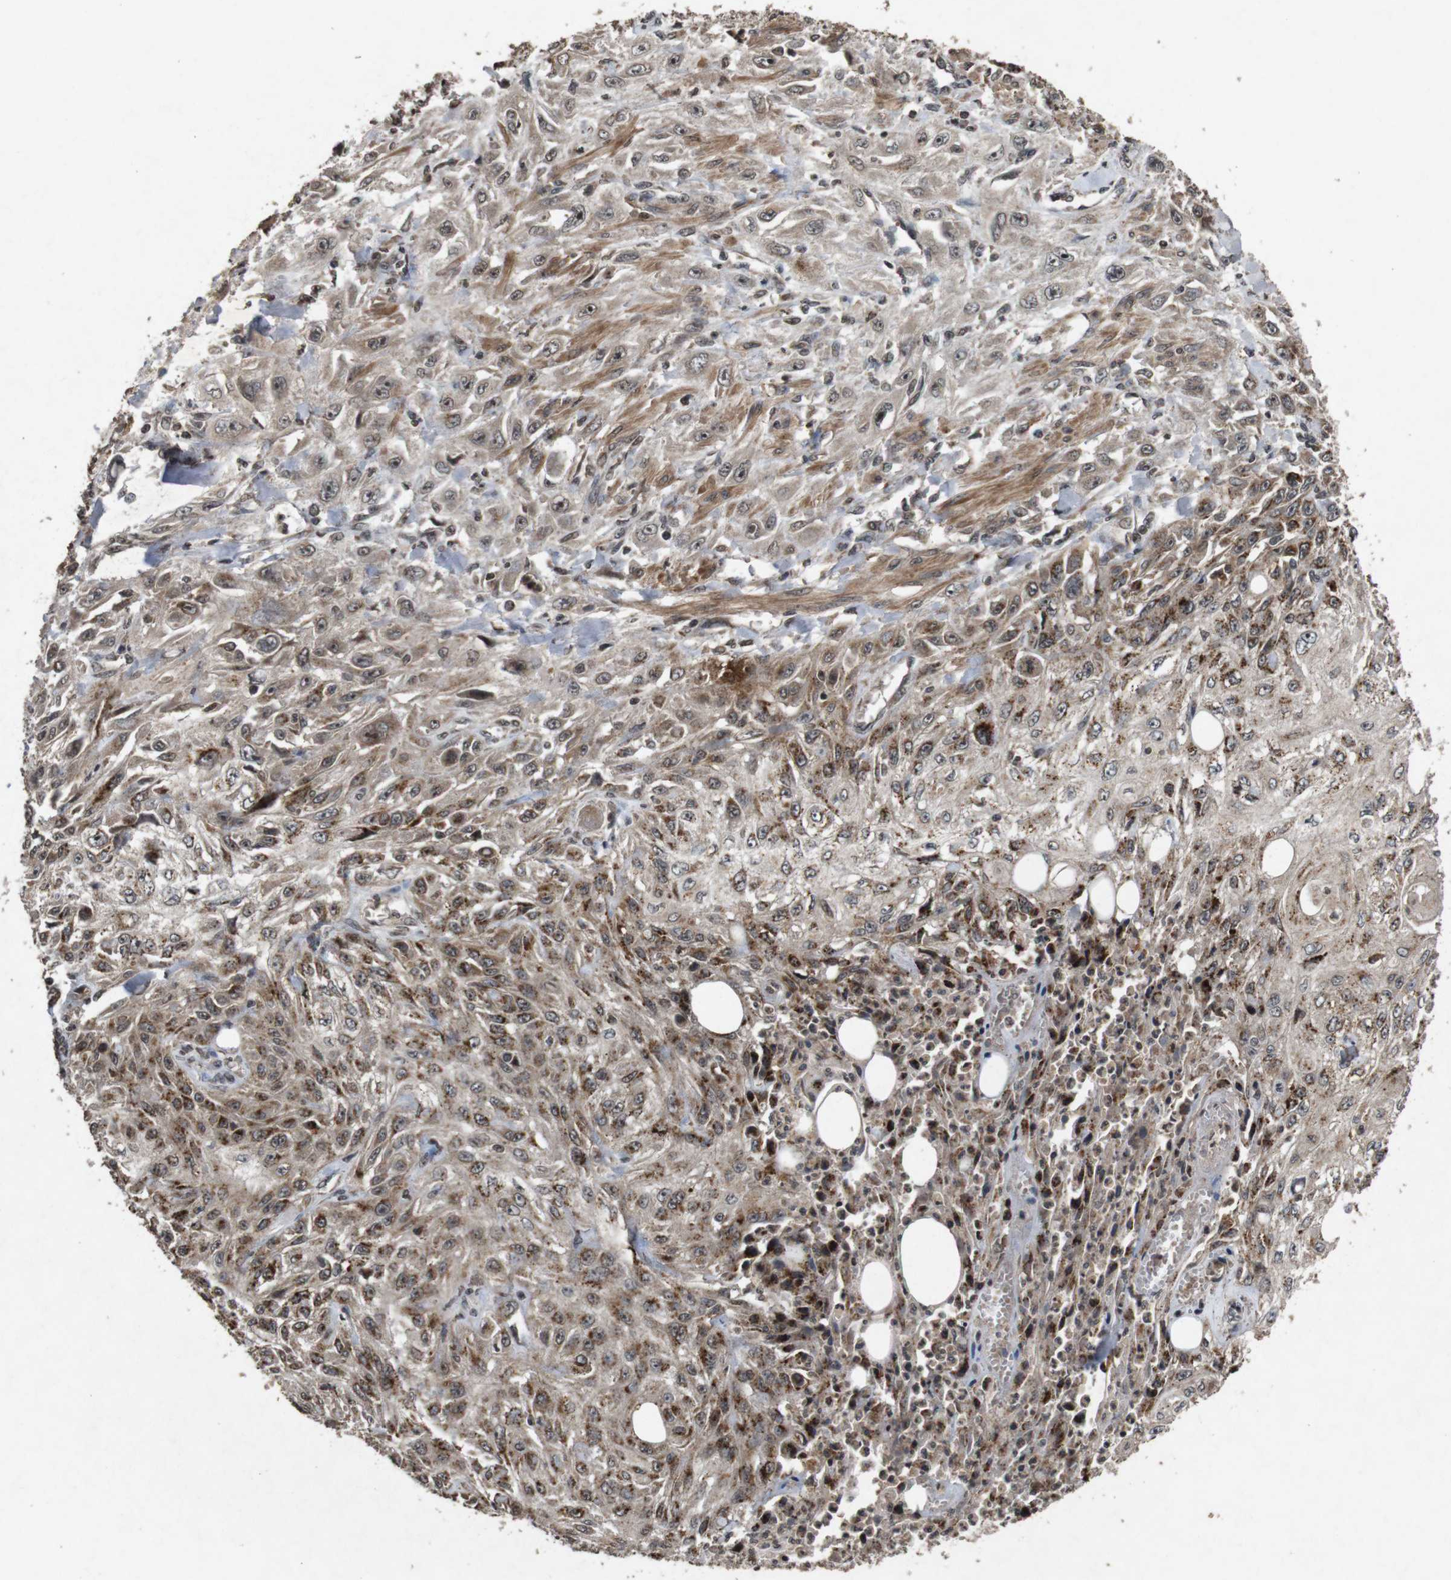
{"staining": {"intensity": "strong", "quantity": "25%-75%", "location": "cytoplasmic/membranous,nuclear"}, "tissue": "skin cancer", "cell_type": "Tumor cells", "image_type": "cancer", "snomed": [{"axis": "morphology", "description": "Squamous cell carcinoma, NOS"}, {"axis": "topography", "description": "Skin"}], "caption": "A high-resolution micrograph shows immunohistochemistry (IHC) staining of skin cancer, which shows strong cytoplasmic/membranous and nuclear positivity in about 25%-75% of tumor cells. (DAB (3,3'-diaminobenzidine) IHC with brightfield microscopy, high magnification).", "gene": "SORL1", "patient": {"sex": "male", "age": 75}}